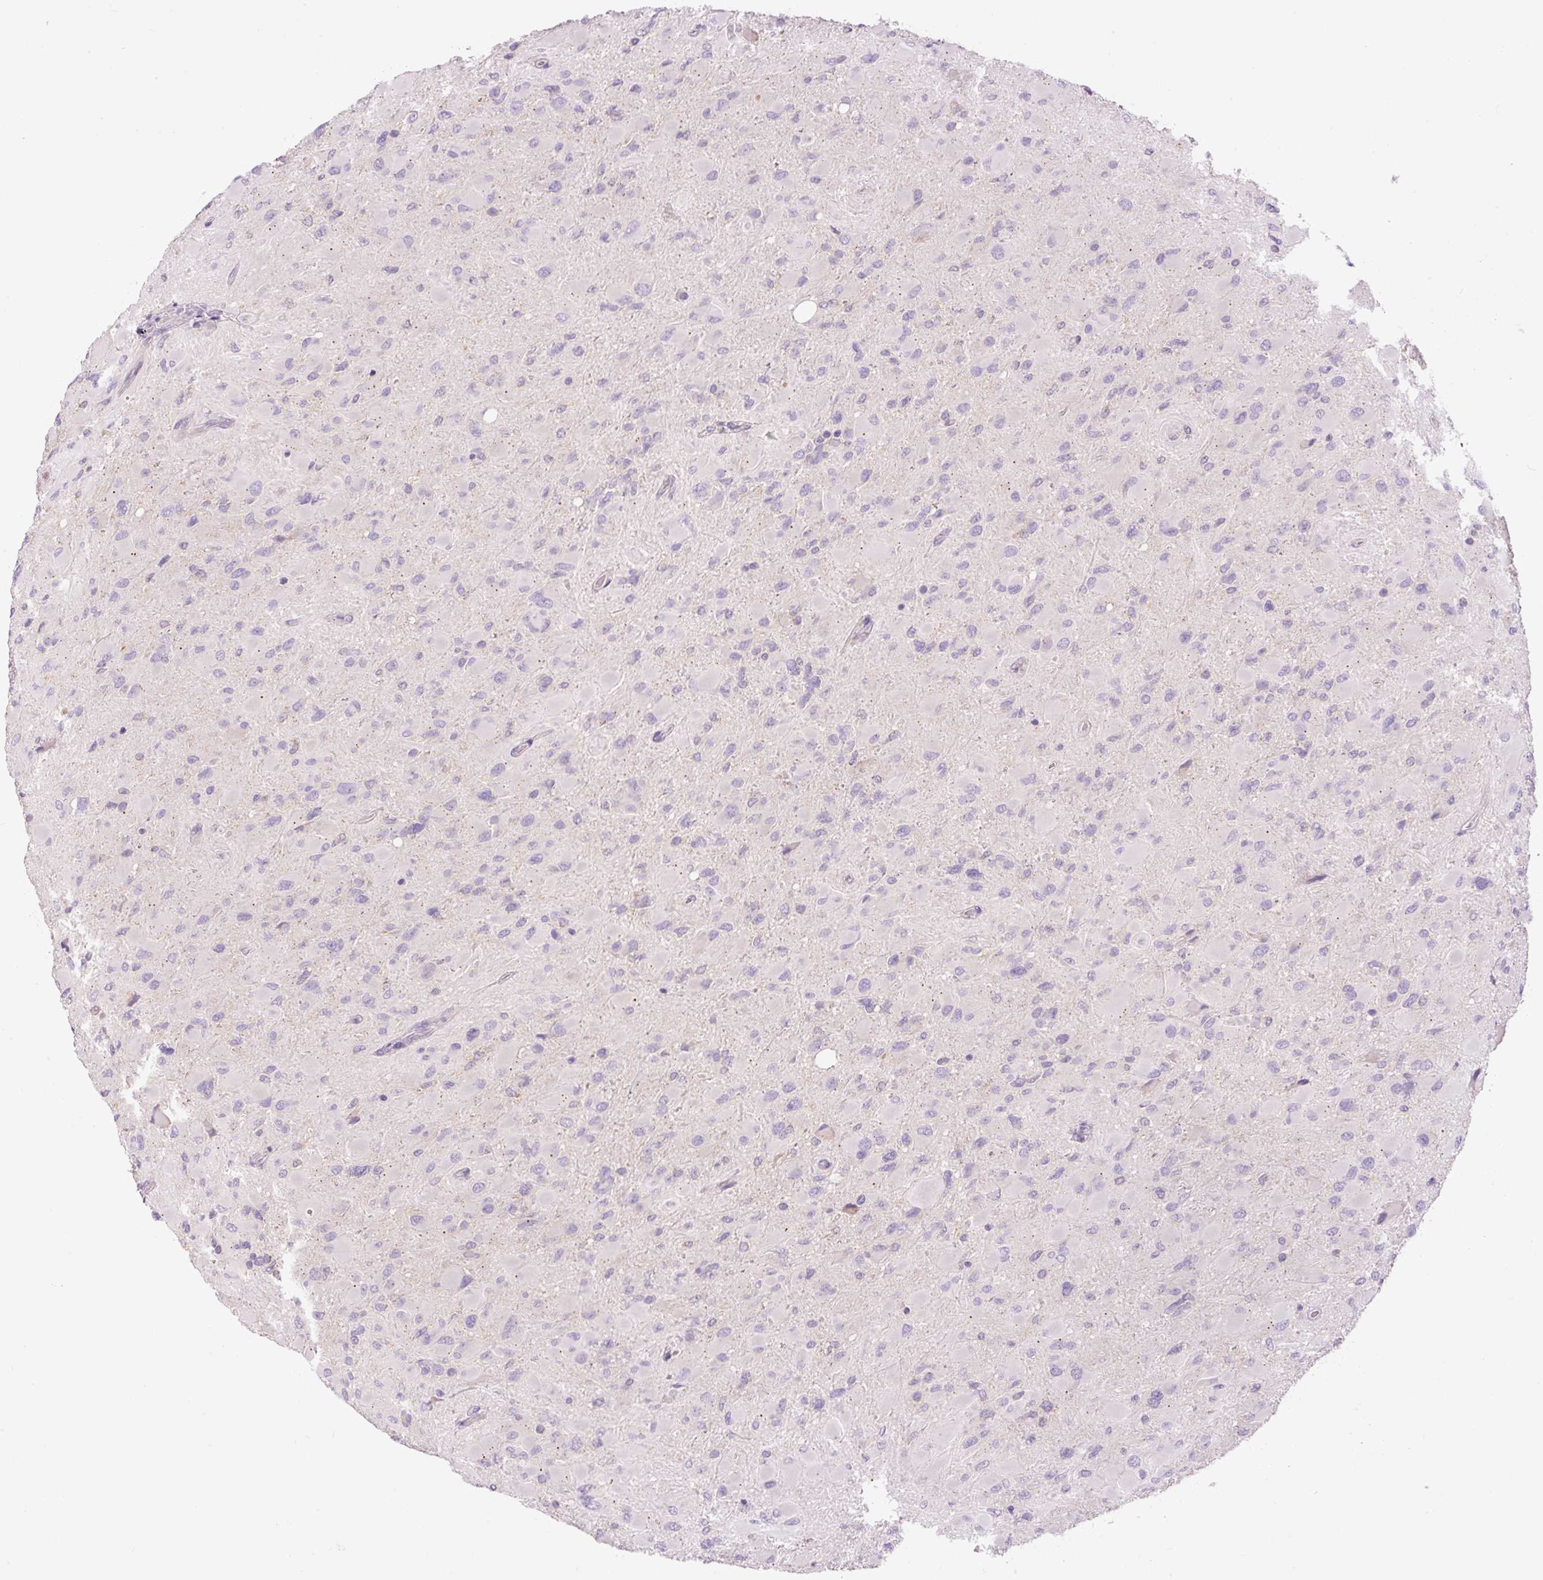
{"staining": {"intensity": "negative", "quantity": "none", "location": "none"}, "tissue": "glioma", "cell_type": "Tumor cells", "image_type": "cancer", "snomed": [{"axis": "morphology", "description": "Glioma, malignant, High grade"}, {"axis": "topography", "description": "Cerebral cortex"}], "caption": "DAB immunohistochemical staining of glioma exhibits no significant expression in tumor cells.", "gene": "PNPLA5", "patient": {"sex": "female", "age": 36}}